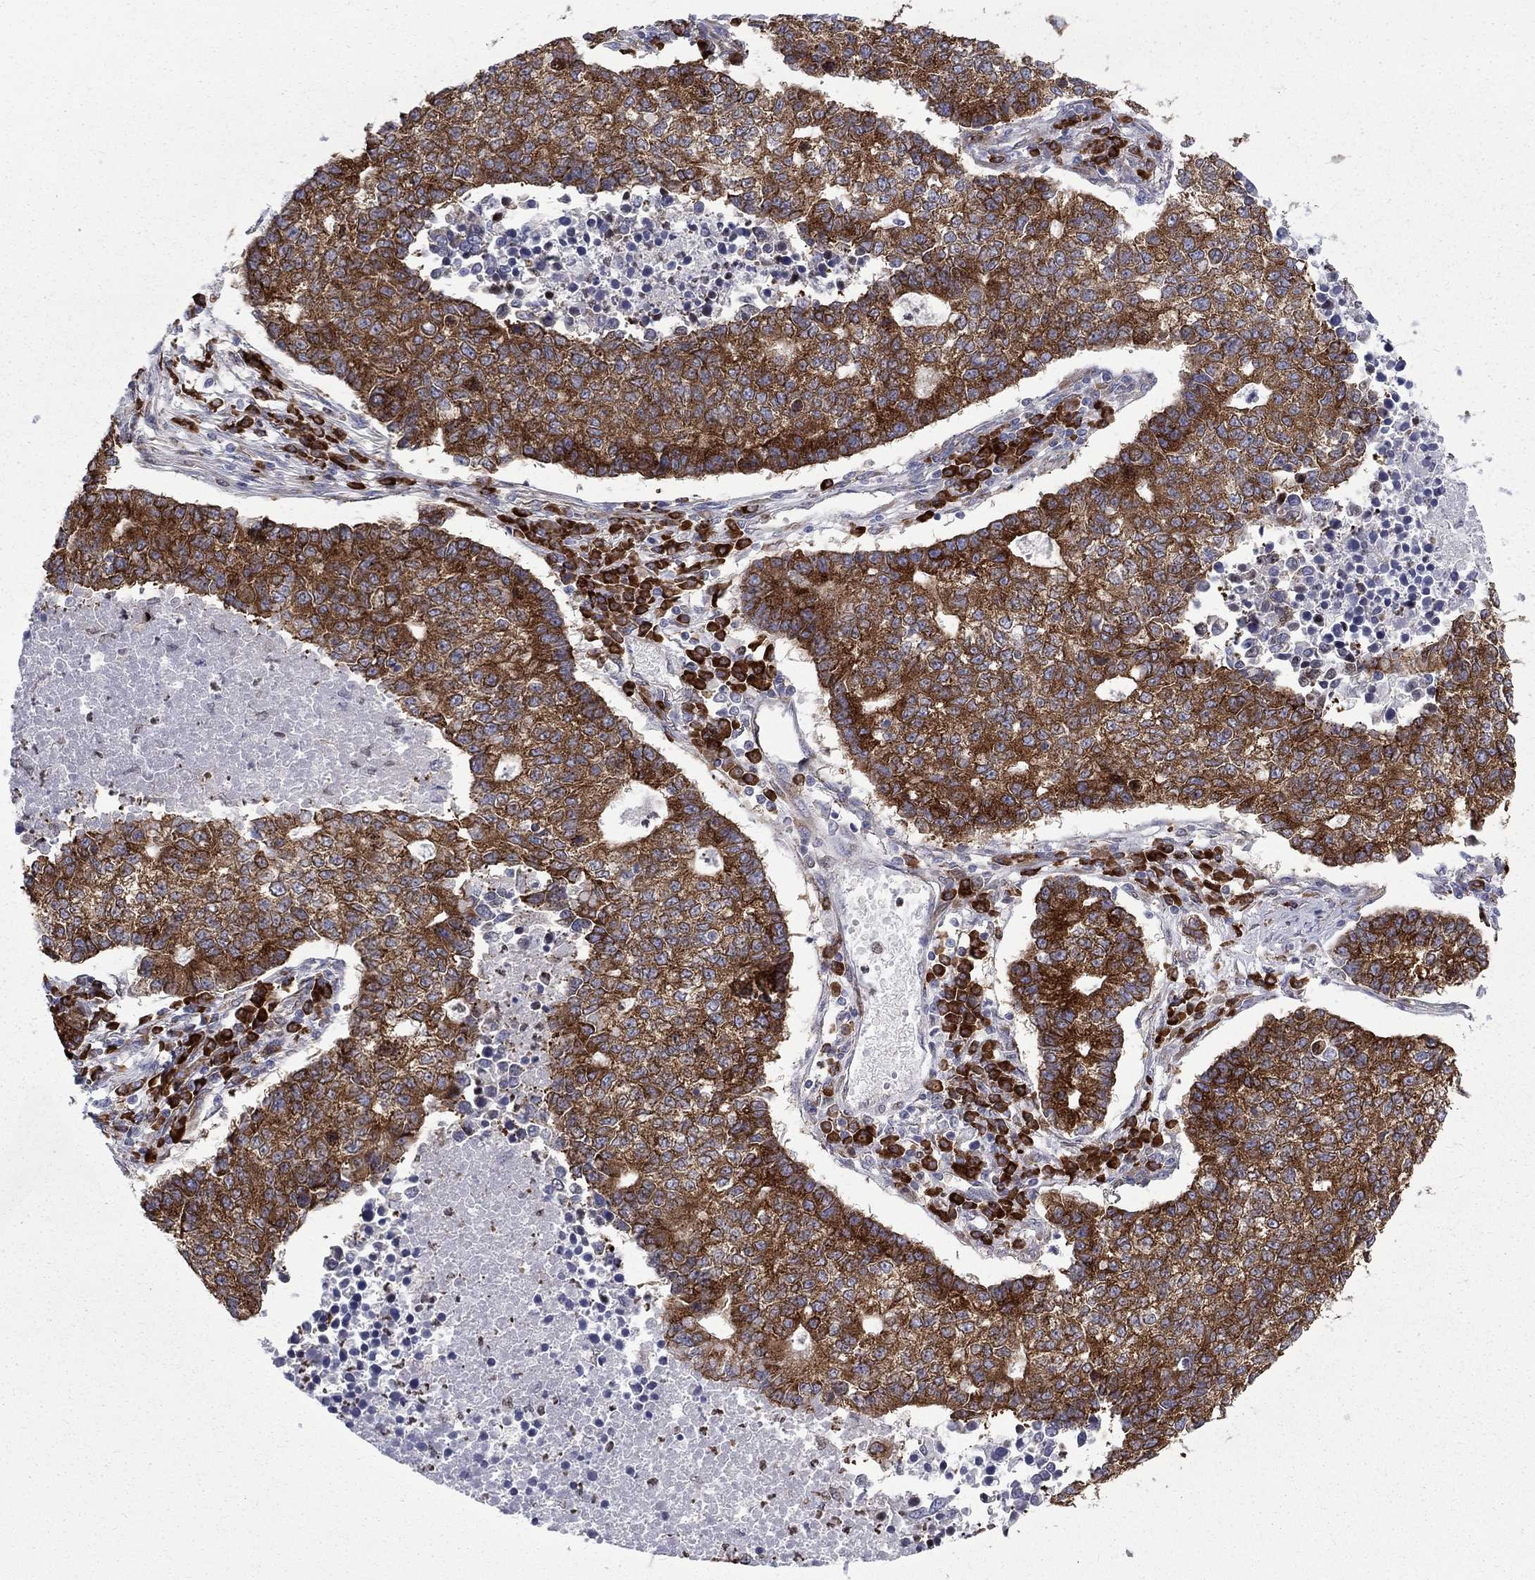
{"staining": {"intensity": "strong", "quantity": ">75%", "location": "cytoplasmic/membranous"}, "tissue": "lung cancer", "cell_type": "Tumor cells", "image_type": "cancer", "snomed": [{"axis": "morphology", "description": "Adenocarcinoma, NOS"}, {"axis": "topography", "description": "Lung"}], "caption": "DAB immunohistochemical staining of adenocarcinoma (lung) displays strong cytoplasmic/membranous protein expression in approximately >75% of tumor cells.", "gene": "PABPC4", "patient": {"sex": "male", "age": 57}}